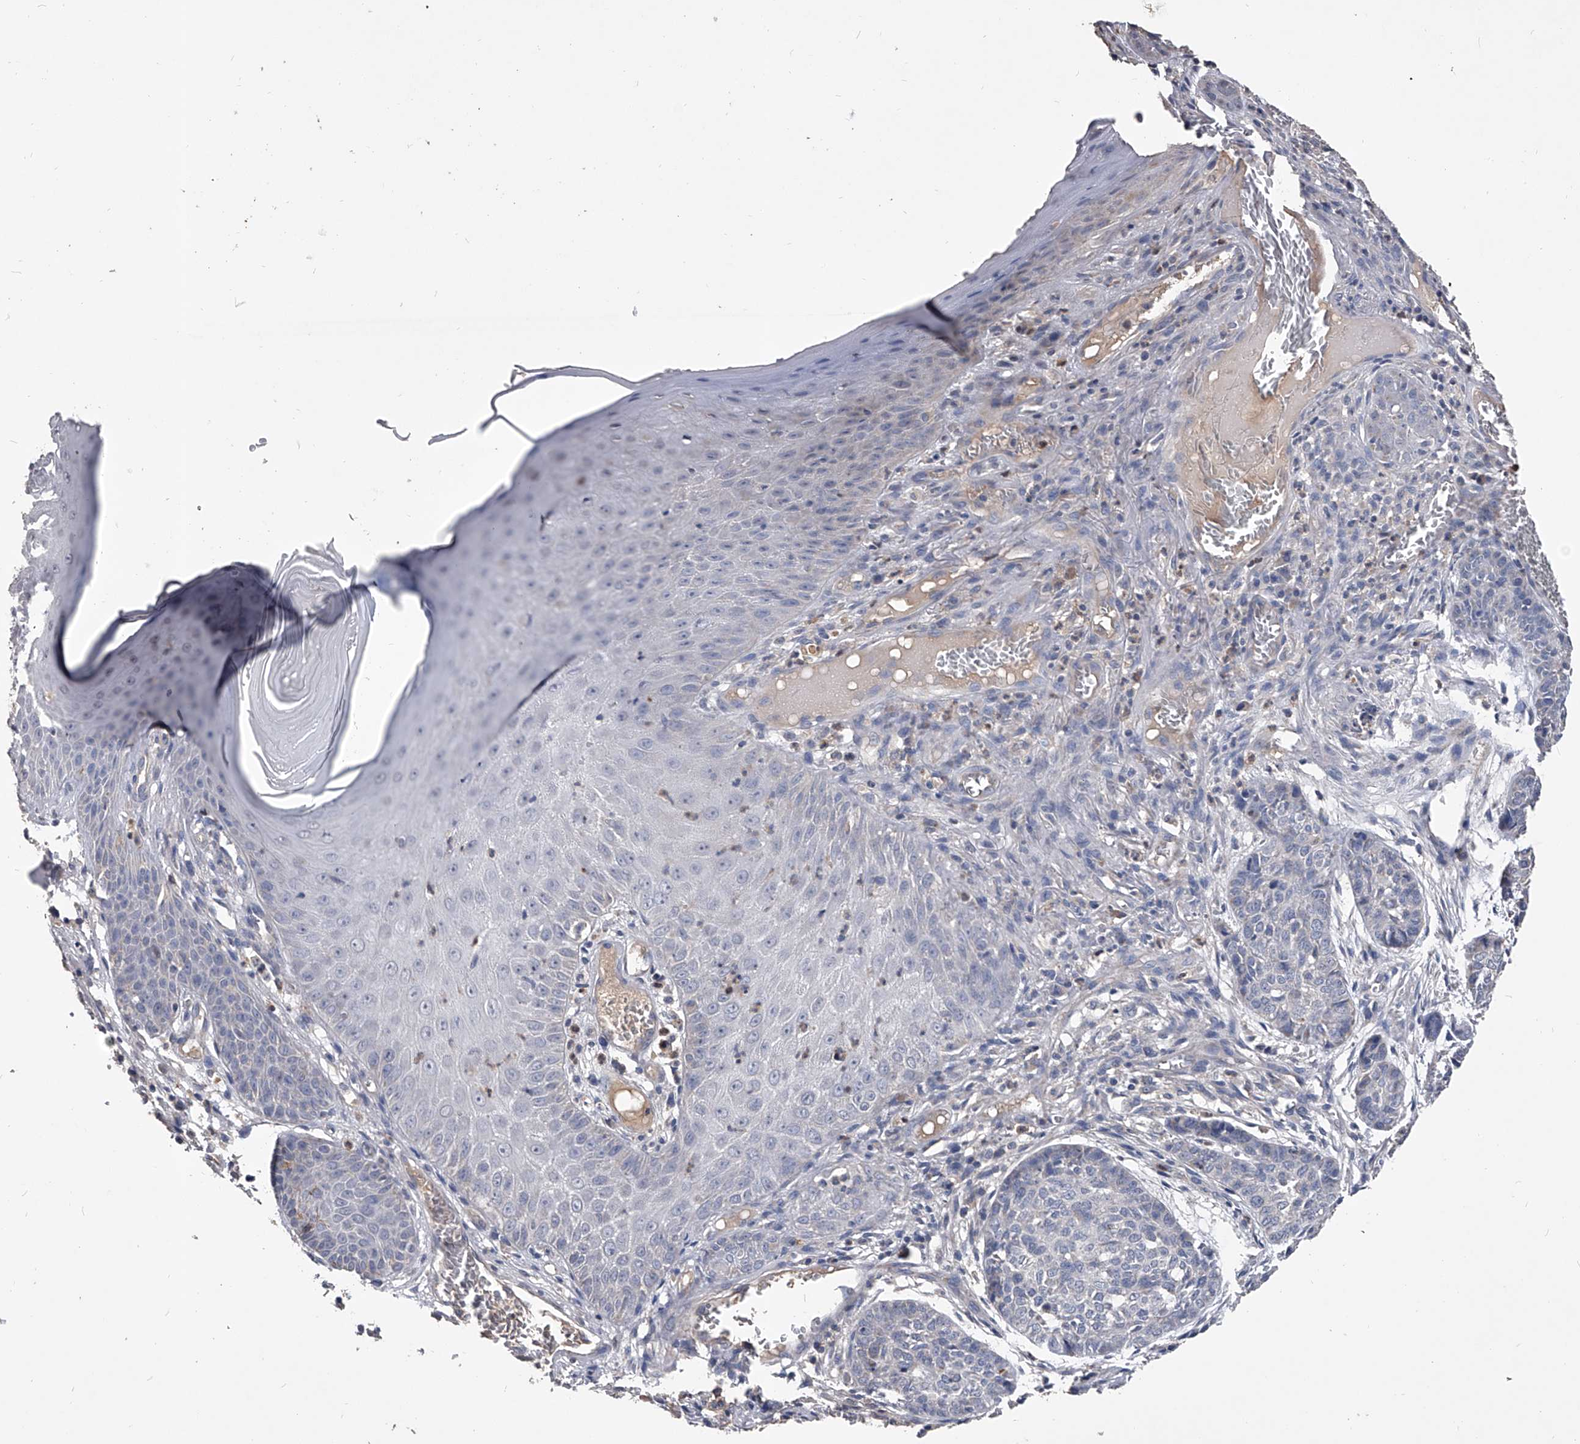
{"staining": {"intensity": "negative", "quantity": "none", "location": "none"}, "tissue": "skin cancer", "cell_type": "Tumor cells", "image_type": "cancer", "snomed": [{"axis": "morphology", "description": "Basal cell carcinoma"}, {"axis": "topography", "description": "Skin"}], "caption": "Micrograph shows no protein positivity in tumor cells of skin cancer (basal cell carcinoma) tissue. (Immunohistochemistry (ihc), brightfield microscopy, high magnification).", "gene": "NRP1", "patient": {"sex": "female", "age": 64}}